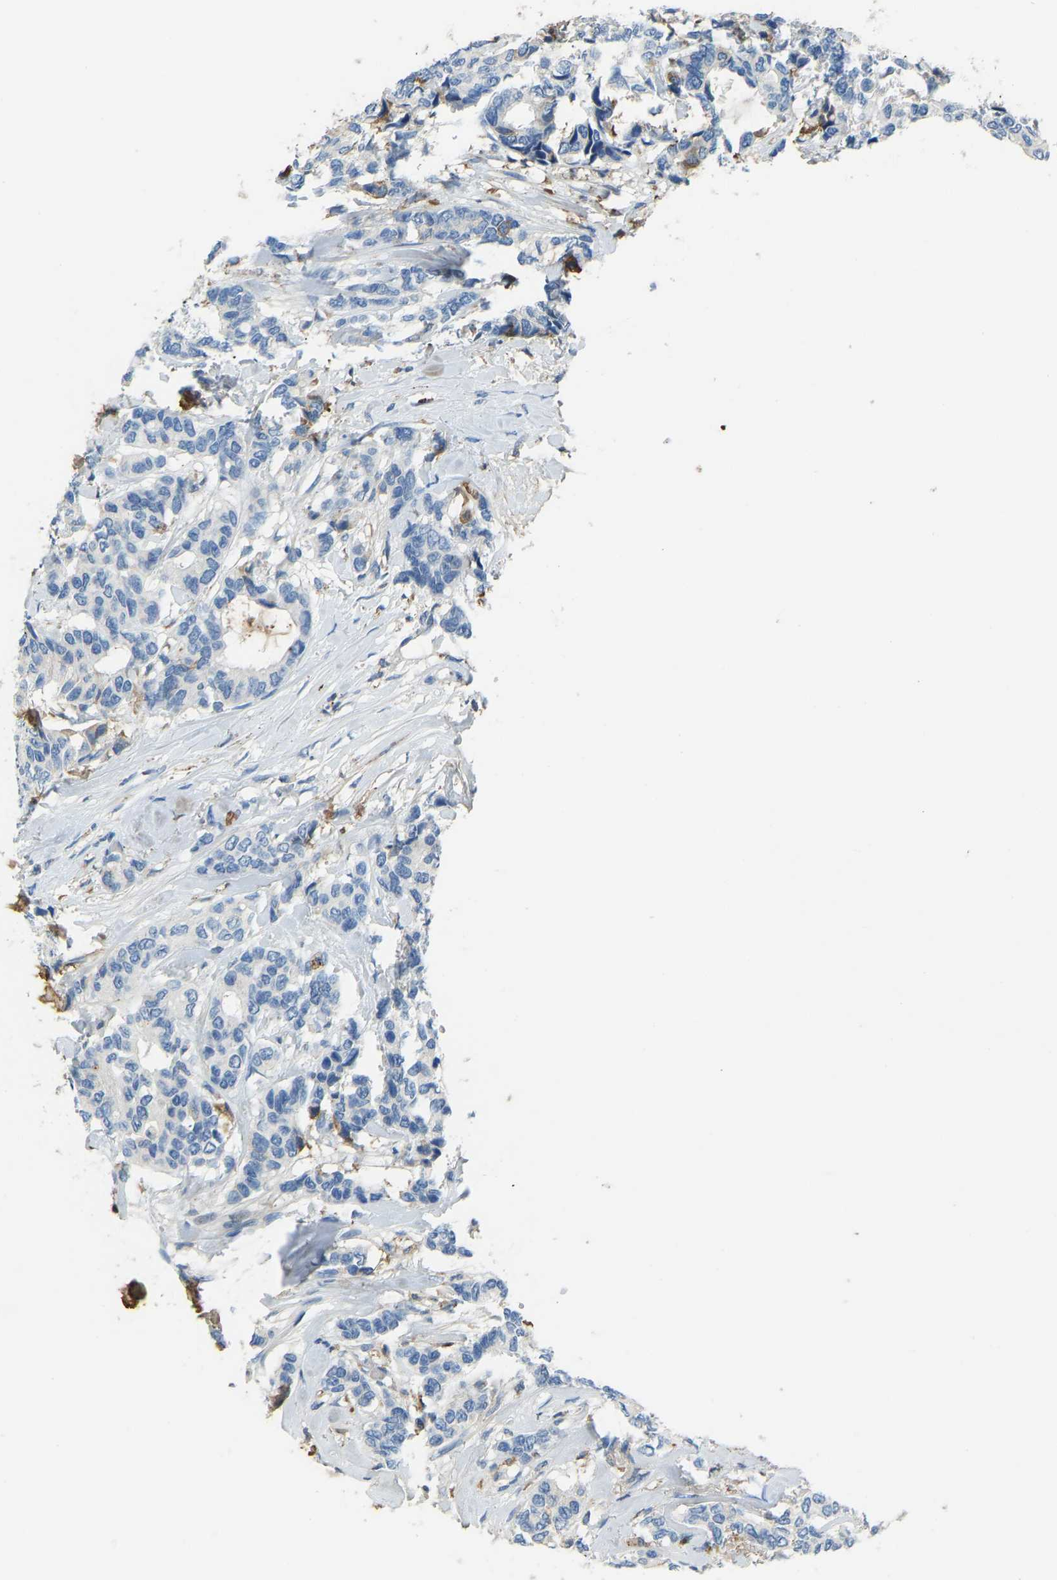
{"staining": {"intensity": "negative", "quantity": "none", "location": "none"}, "tissue": "breast cancer", "cell_type": "Tumor cells", "image_type": "cancer", "snomed": [{"axis": "morphology", "description": "Duct carcinoma"}, {"axis": "topography", "description": "Breast"}], "caption": "Tumor cells show no significant expression in breast invasive ductal carcinoma. The staining was performed using DAB (3,3'-diaminobenzidine) to visualize the protein expression in brown, while the nuclei were stained in blue with hematoxylin (Magnification: 20x).", "gene": "THBS4", "patient": {"sex": "female", "age": 87}}